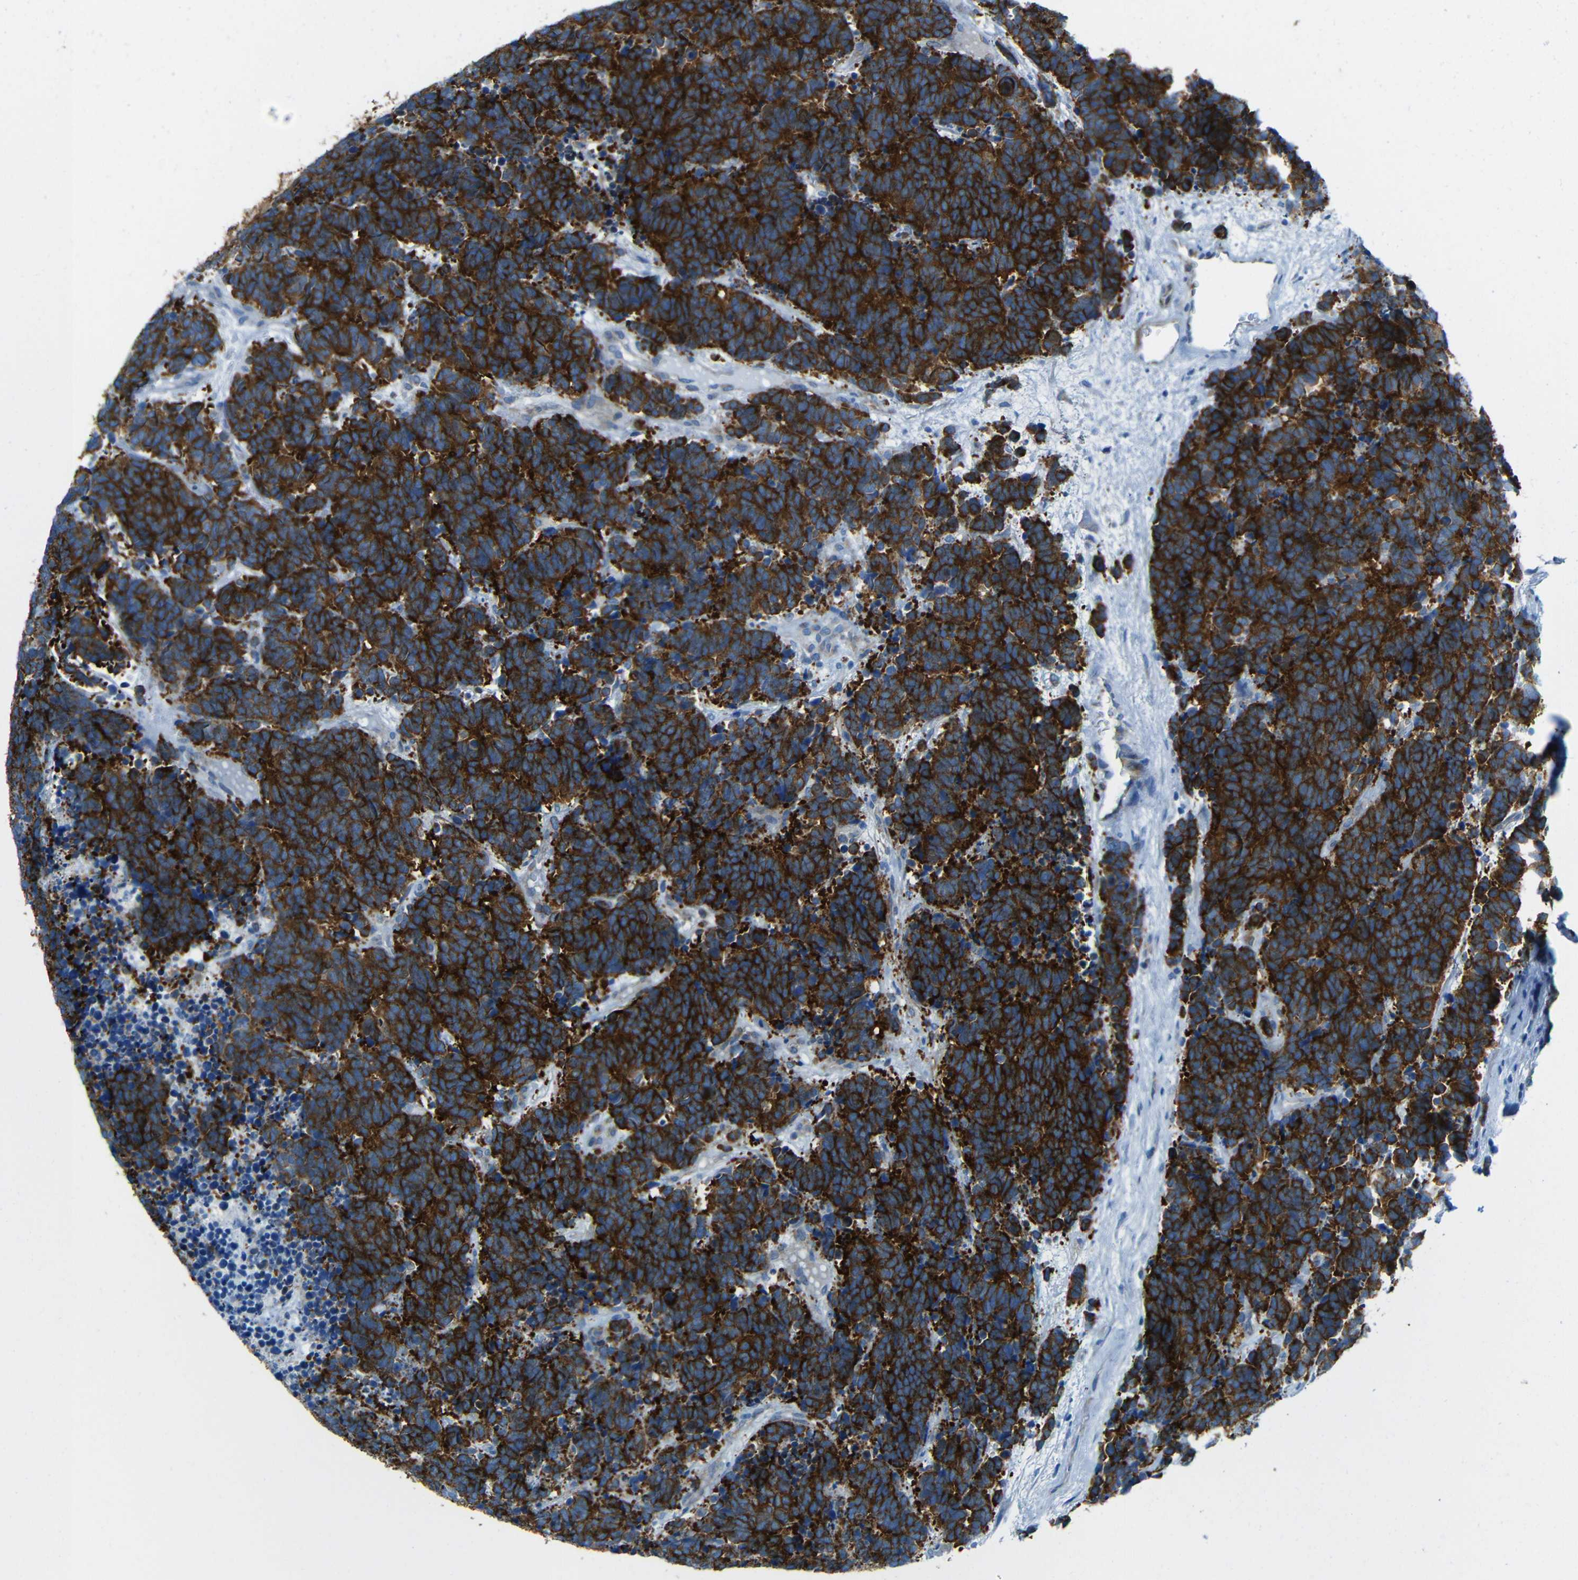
{"staining": {"intensity": "strong", "quantity": ">75%", "location": "cytoplasmic/membranous"}, "tissue": "carcinoid", "cell_type": "Tumor cells", "image_type": "cancer", "snomed": [{"axis": "morphology", "description": "Carcinoma, NOS"}, {"axis": "morphology", "description": "Carcinoid, malignant, NOS"}, {"axis": "topography", "description": "Urinary bladder"}], "caption": "Carcinoid (malignant) stained for a protein (brown) displays strong cytoplasmic/membranous positive expression in approximately >75% of tumor cells.", "gene": "TUBB4B", "patient": {"sex": "male", "age": 57}}